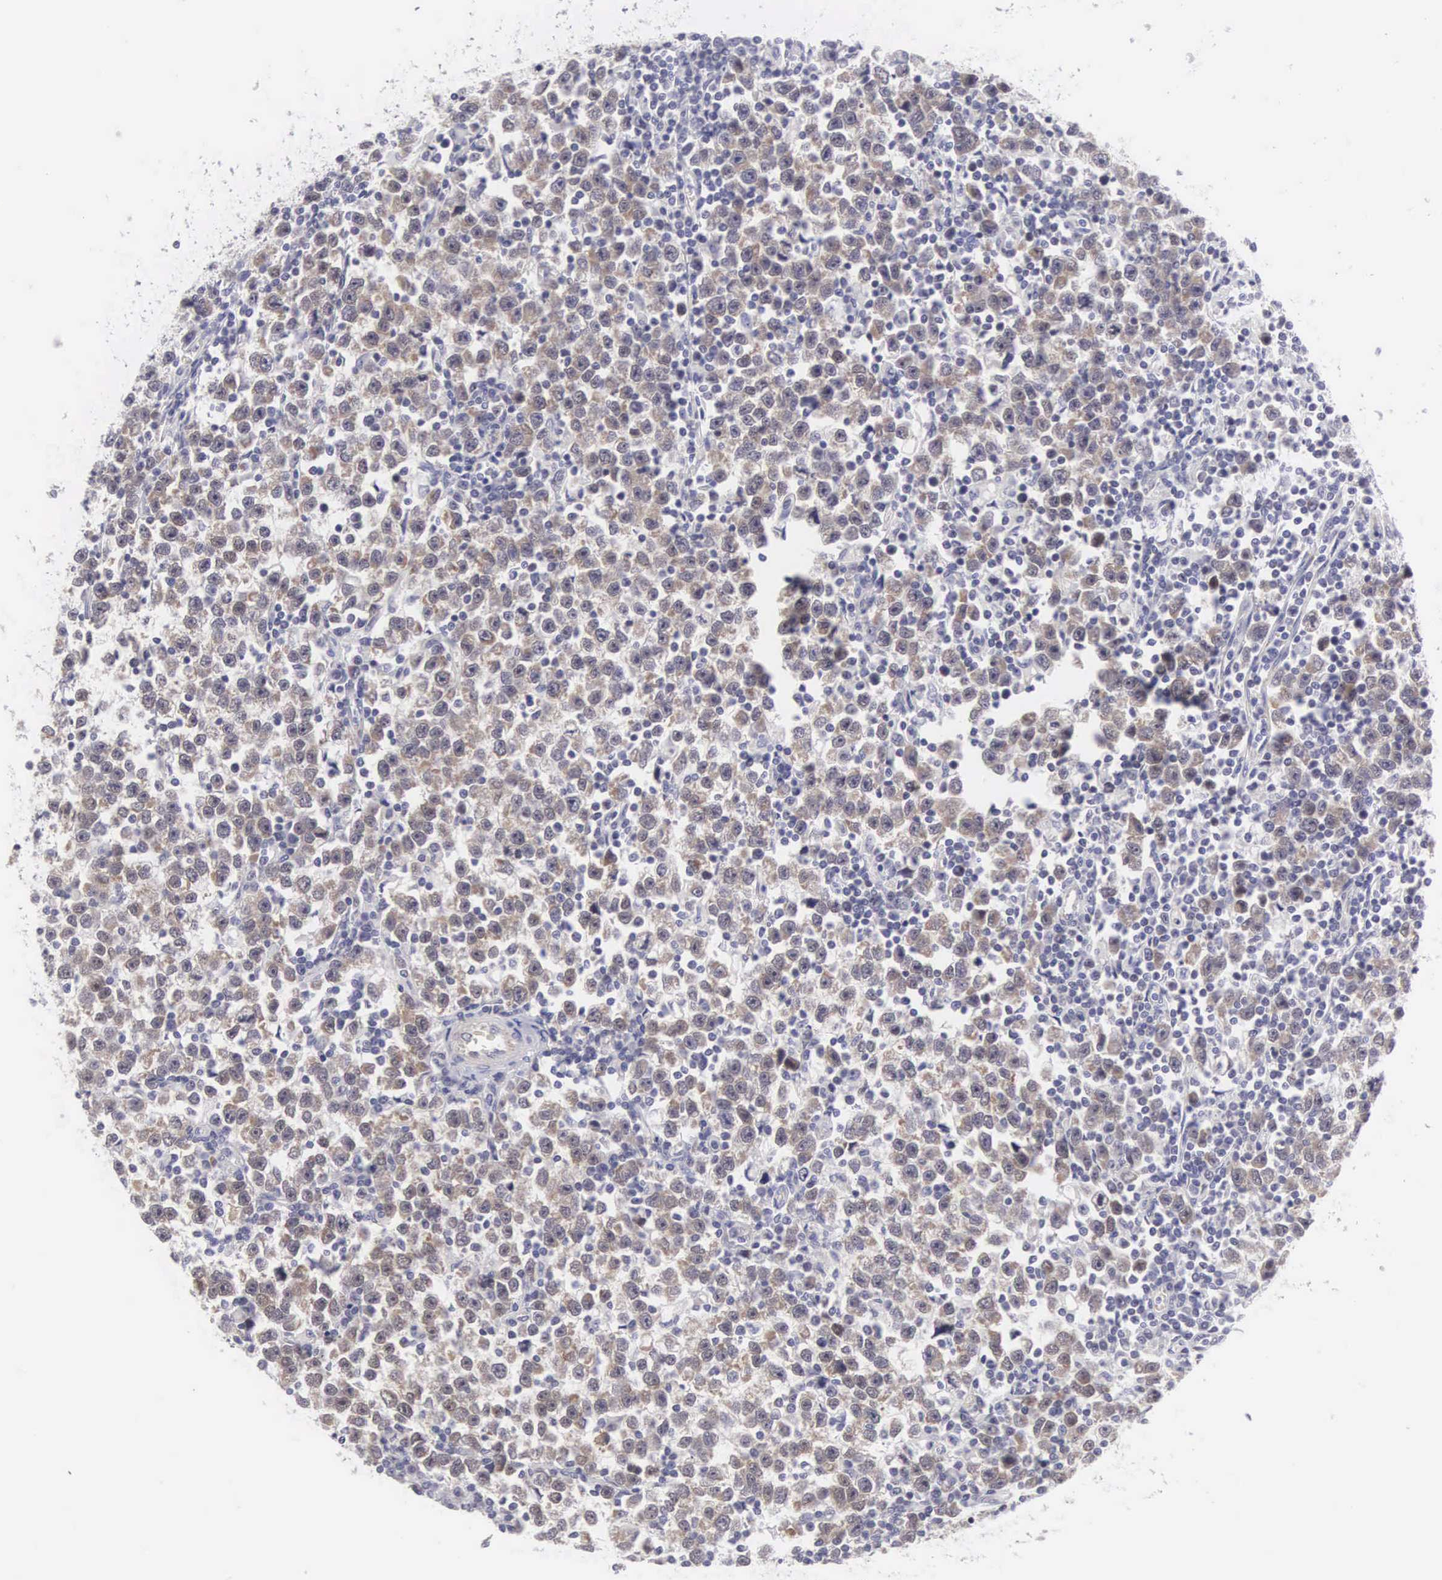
{"staining": {"intensity": "moderate", "quantity": ">75%", "location": "cytoplasmic/membranous"}, "tissue": "testis cancer", "cell_type": "Tumor cells", "image_type": "cancer", "snomed": [{"axis": "morphology", "description": "Seminoma, NOS"}, {"axis": "topography", "description": "Testis"}], "caption": "Immunohistochemistry (IHC) micrograph of neoplastic tissue: human testis cancer (seminoma) stained using immunohistochemistry shows medium levels of moderate protein expression localized specifically in the cytoplasmic/membranous of tumor cells, appearing as a cytoplasmic/membranous brown color.", "gene": "SOX11", "patient": {"sex": "male", "age": 43}}